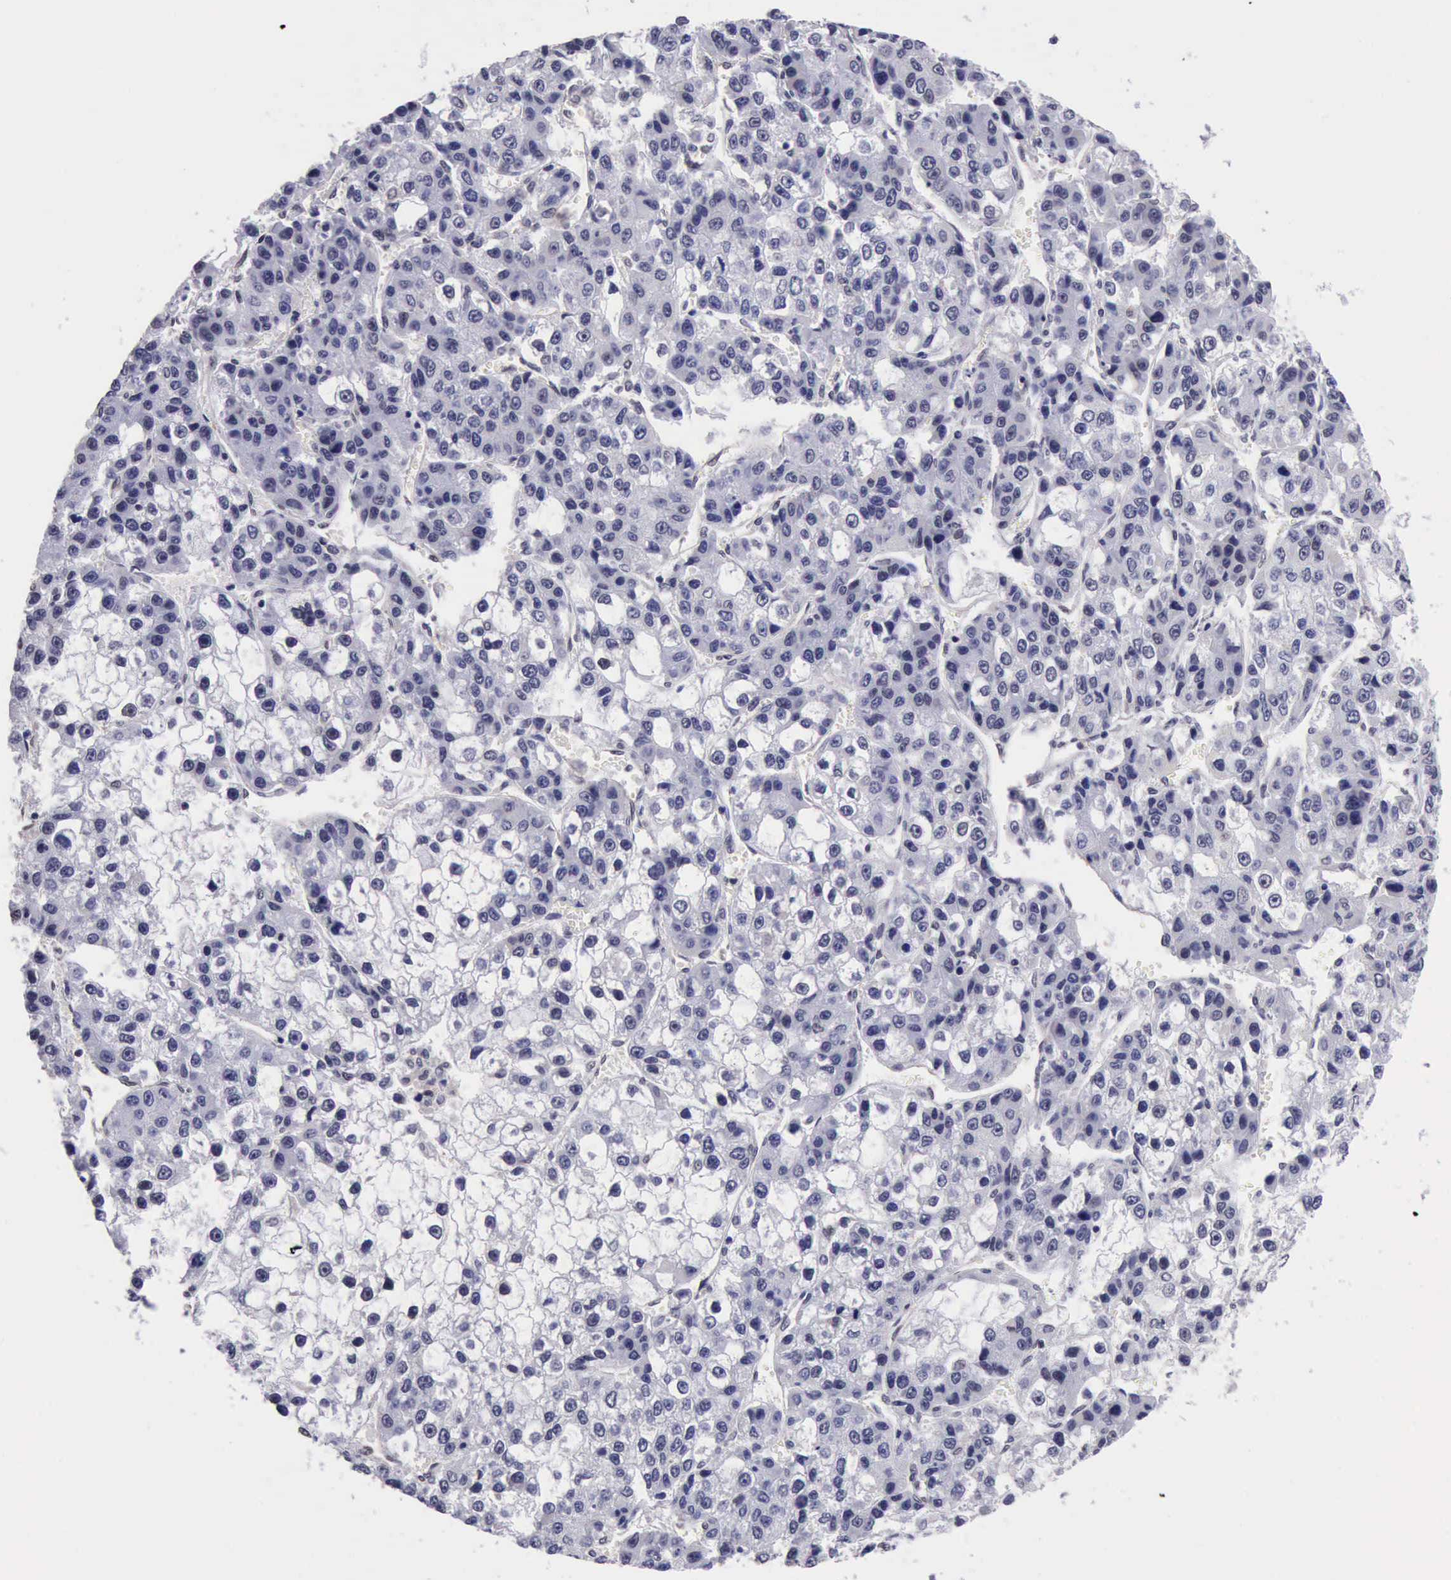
{"staining": {"intensity": "negative", "quantity": "none", "location": "none"}, "tissue": "liver cancer", "cell_type": "Tumor cells", "image_type": "cancer", "snomed": [{"axis": "morphology", "description": "Carcinoma, Hepatocellular, NOS"}, {"axis": "topography", "description": "Liver"}], "caption": "High magnification brightfield microscopy of hepatocellular carcinoma (liver) stained with DAB (brown) and counterstained with hematoxylin (blue): tumor cells show no significant staining.", "gene": "ERCC4", "patient": {"sex": "female", "age": 66}}